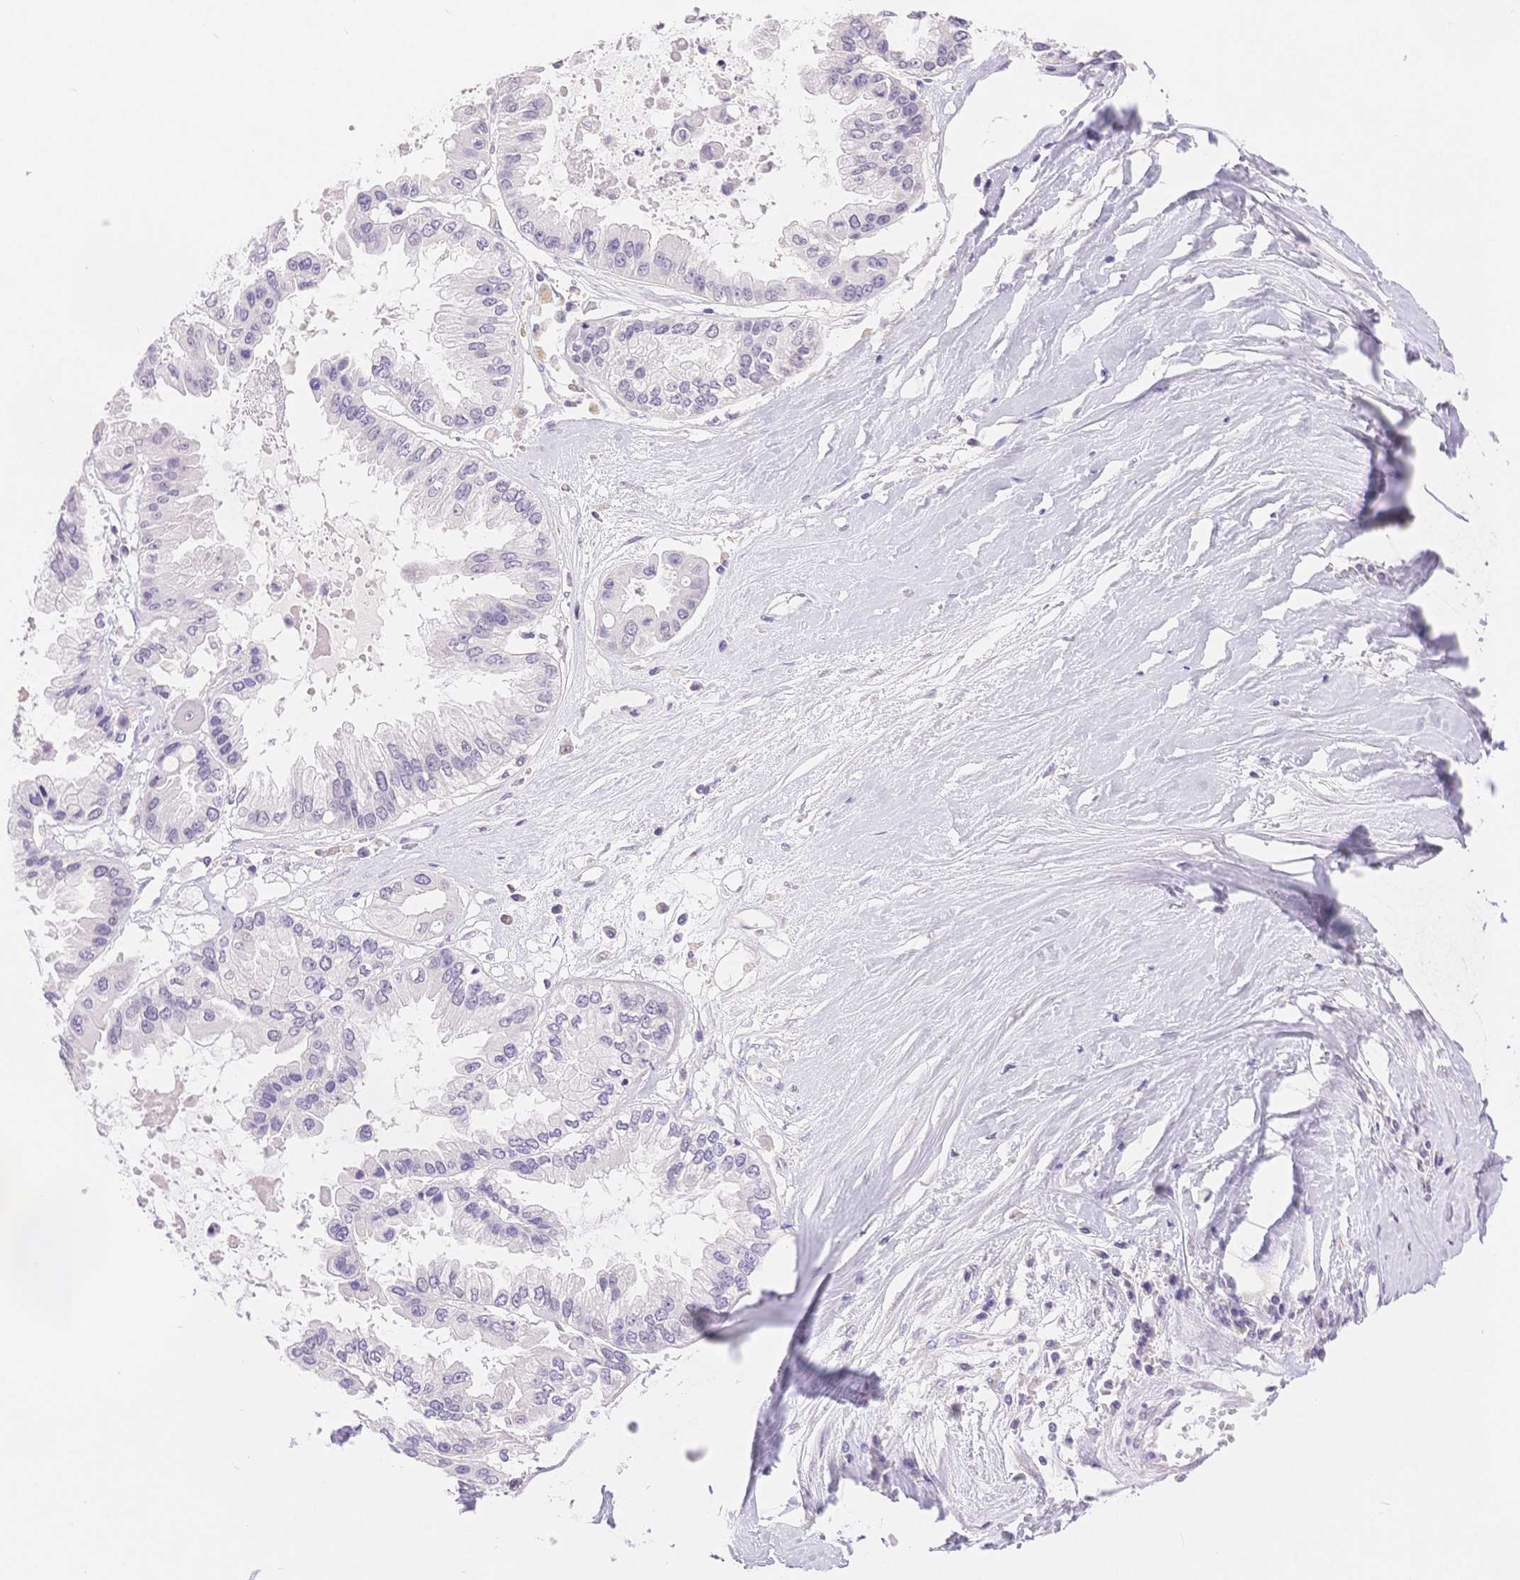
{"staining": {"intensity": "negative", "quantity": "none", "location": "none"}, "tissue": "ovarian cancer", "cell_type": "Tumor cells", "image_type": "cancer", "snomed": [{"axis": "morphology", "description": "Cystadenocarcinoma, serous, NOS"}, {"axis": "topography", "description": "Ovary"}], "caption": "Immunohistochemistry (IHC) of human serous cystadenocarcinoma (ovarian) demonstrates no staining in tumor cells. The staining is performed using DAB brown chromogen with nuclei counter-stained in using hematoxylin.", "gene": "MYOM1", "patient": {"sex": "female", "age": 56}}